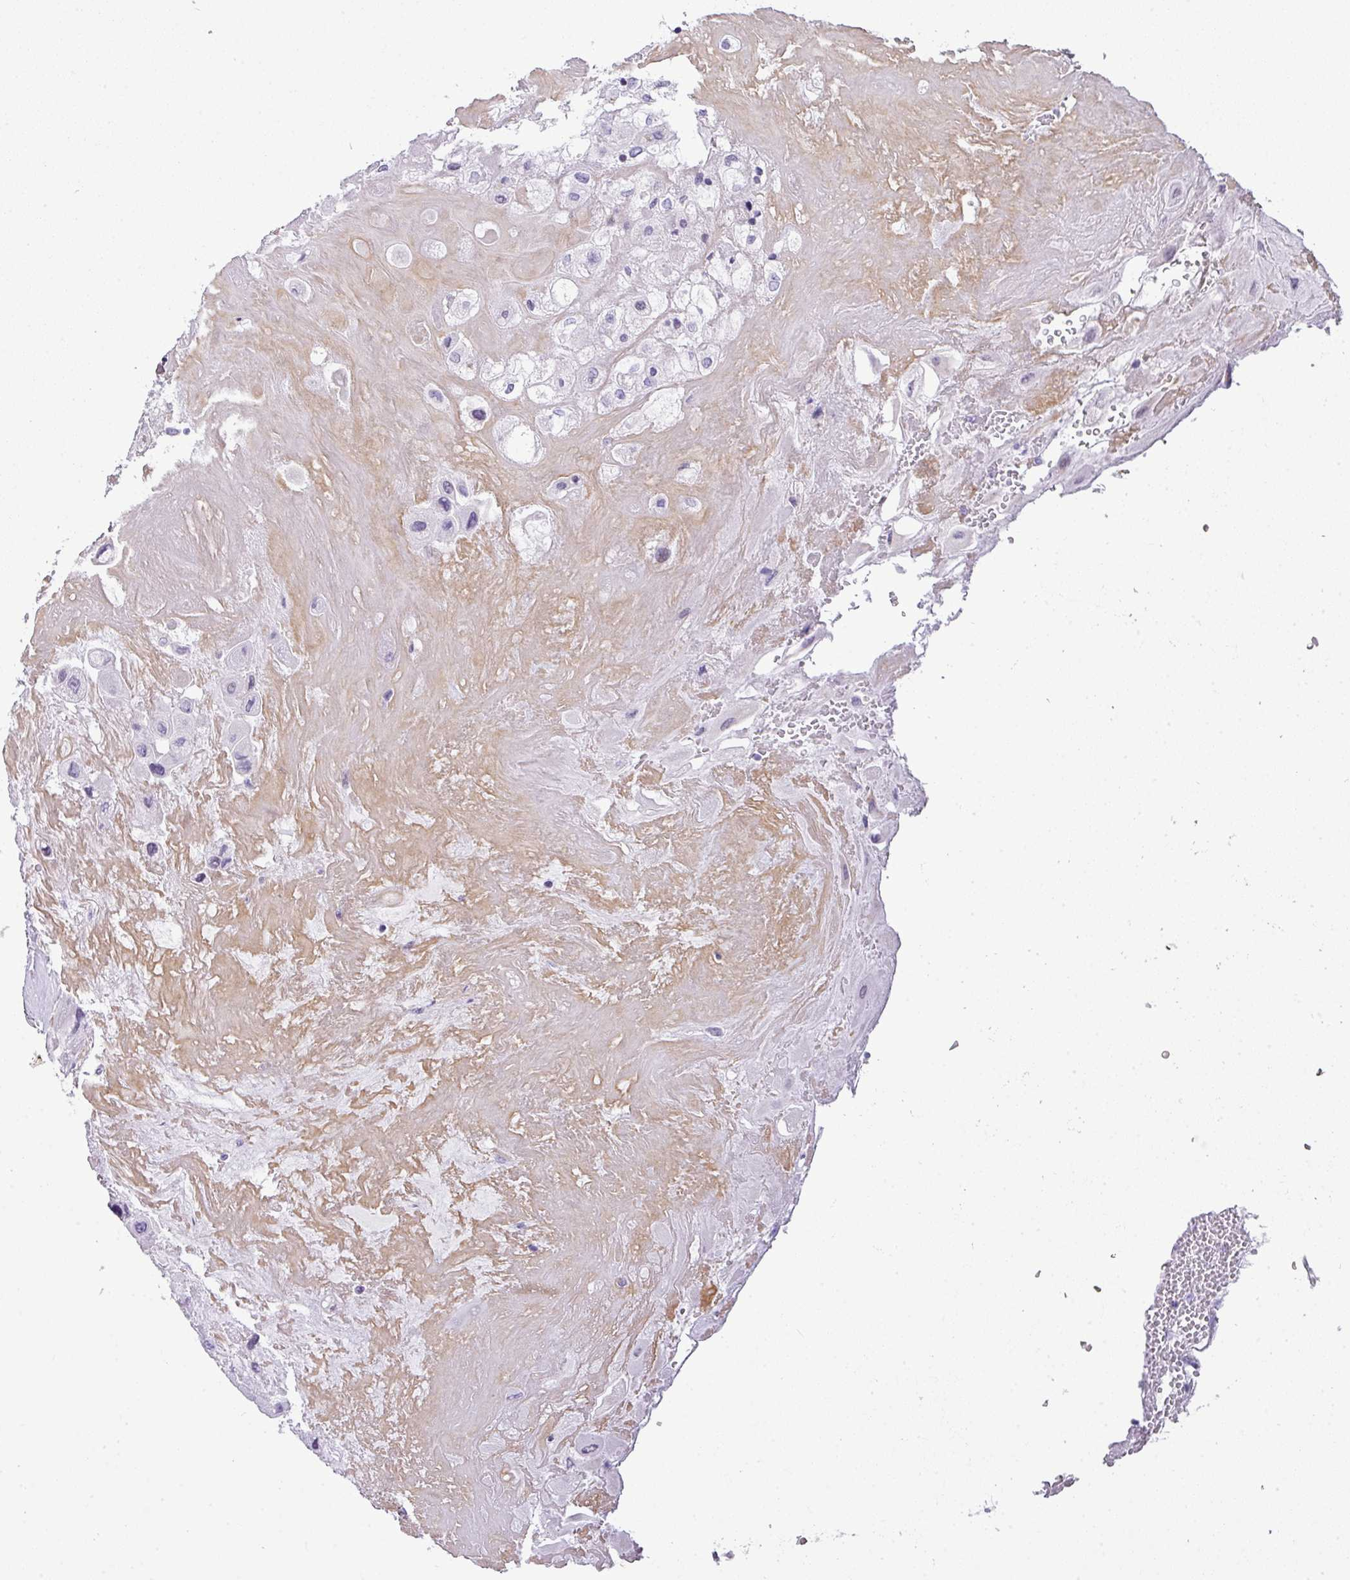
{"staining": {"intensity": "negative", "quantity": "none", "location": "none"}, "tissue": "placenta", "cell_type": "Decidual cells", "image_type": "normal", "snomed": [{"axis": "morphology", "description": "Normal tissue, NOS"}, {"axis": "topography", "description": "Placenta"}], "caption": "Decidual cells are negative for protein expression in benign human placenta.", "gene": "MUC21", "patient": {"sex": "female", "age": 32}}